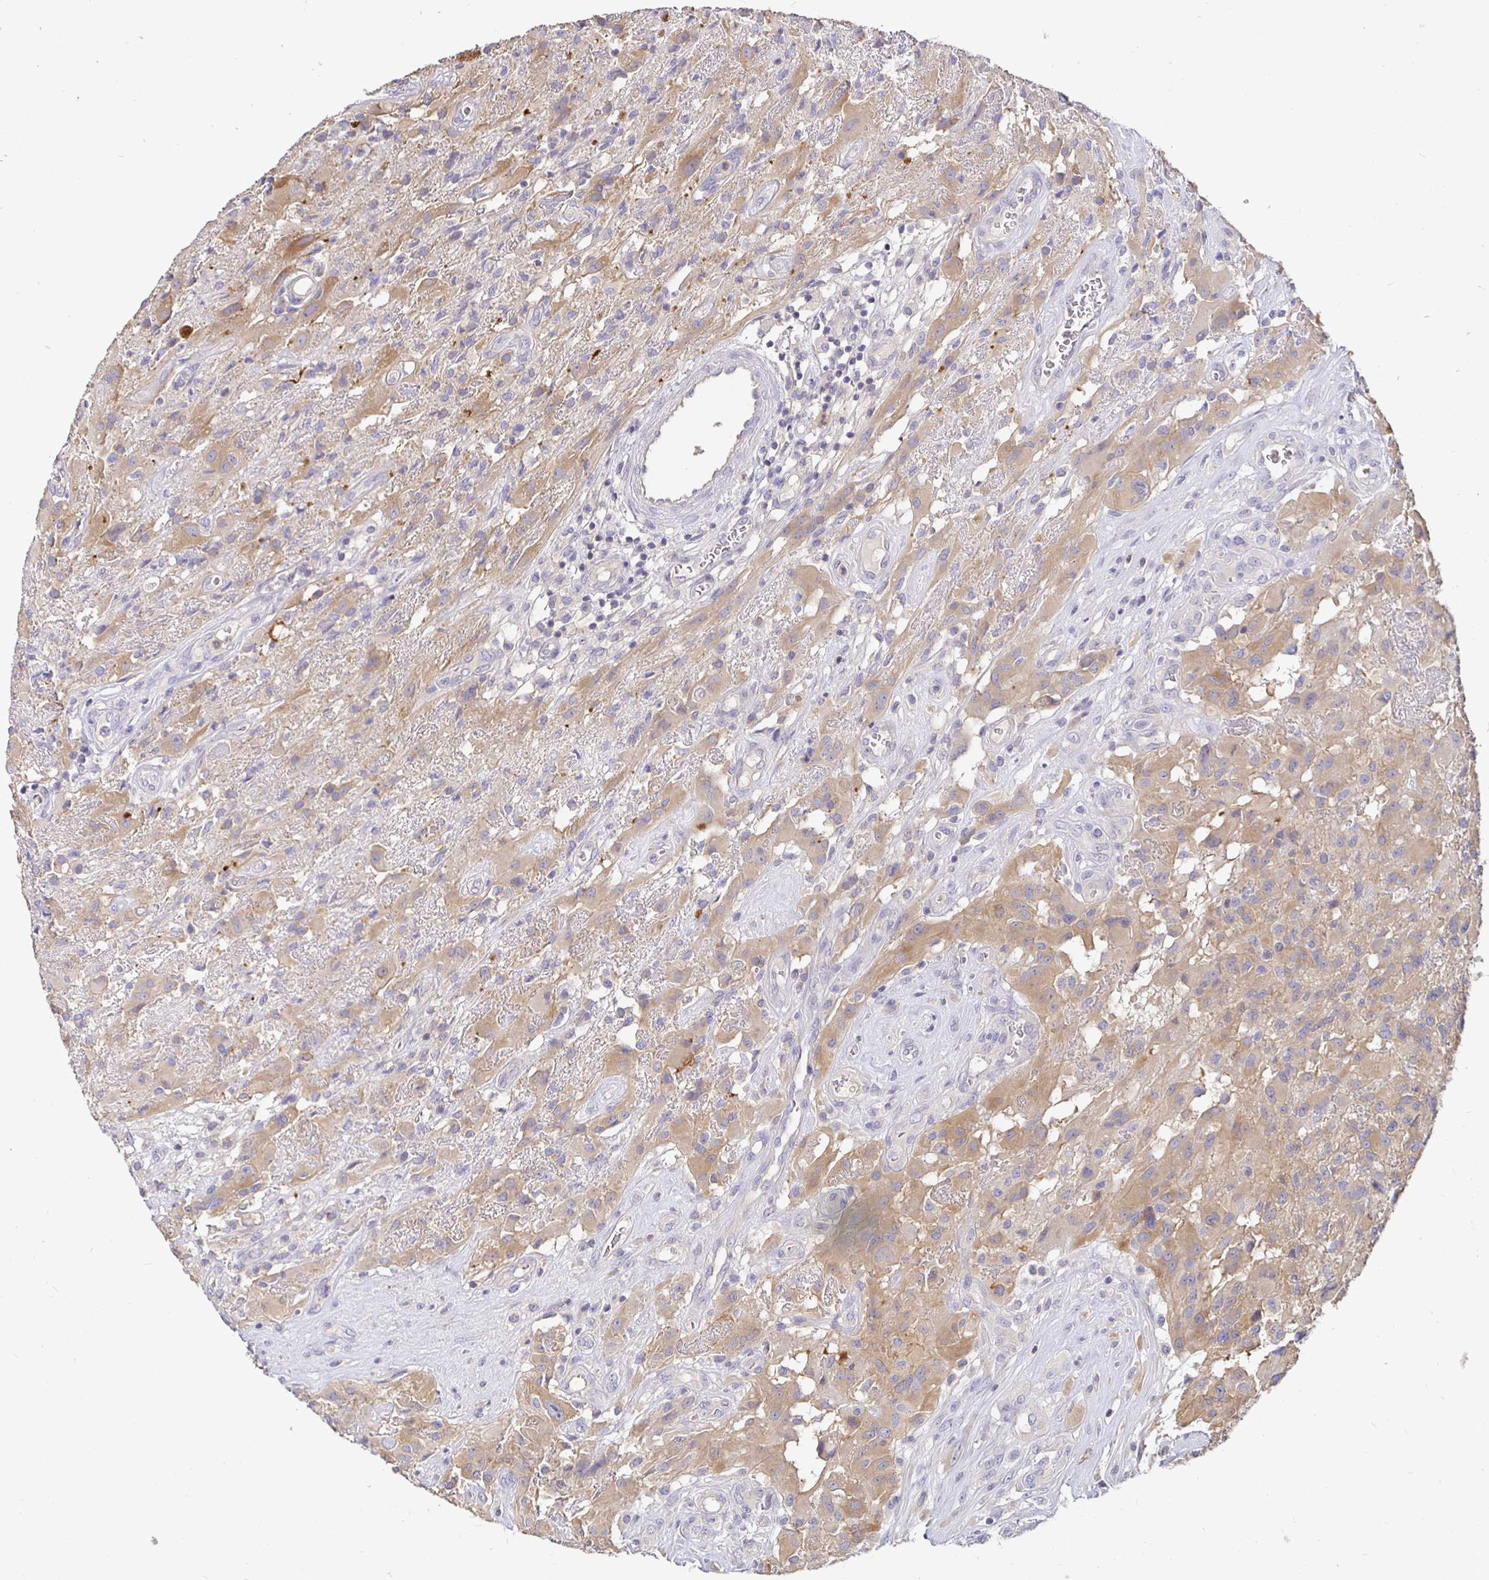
{"staining": {"intensity": "weak", "quantity": ">75%", "location": "cytoplasmic/membranous"}, "tissue": "glioma", "cell_type": "Tumor cells", "image_type": "cancer", "snomed": [{"axis": "morphology", "description": "Glioma, malignant, High grade"}, {"axis": "topography", "description": "Brain"}], "caption": "Immunohistochemistry (IHC) staining of malignant high-grade glioma, which shows low levels of weak cytoplasmic/membranous positivity in approximately >75% of tumor cells indicating weak cytoplasmic/membranous protein positivity. The staining was performed using DAB (3,3'-diaminobenzidine) (brown) for protein detection and nuclei were counterstained in hematoxylin (blue).", "gene": "KIF21A", "patient": {"sex": "male", "age": 46}}